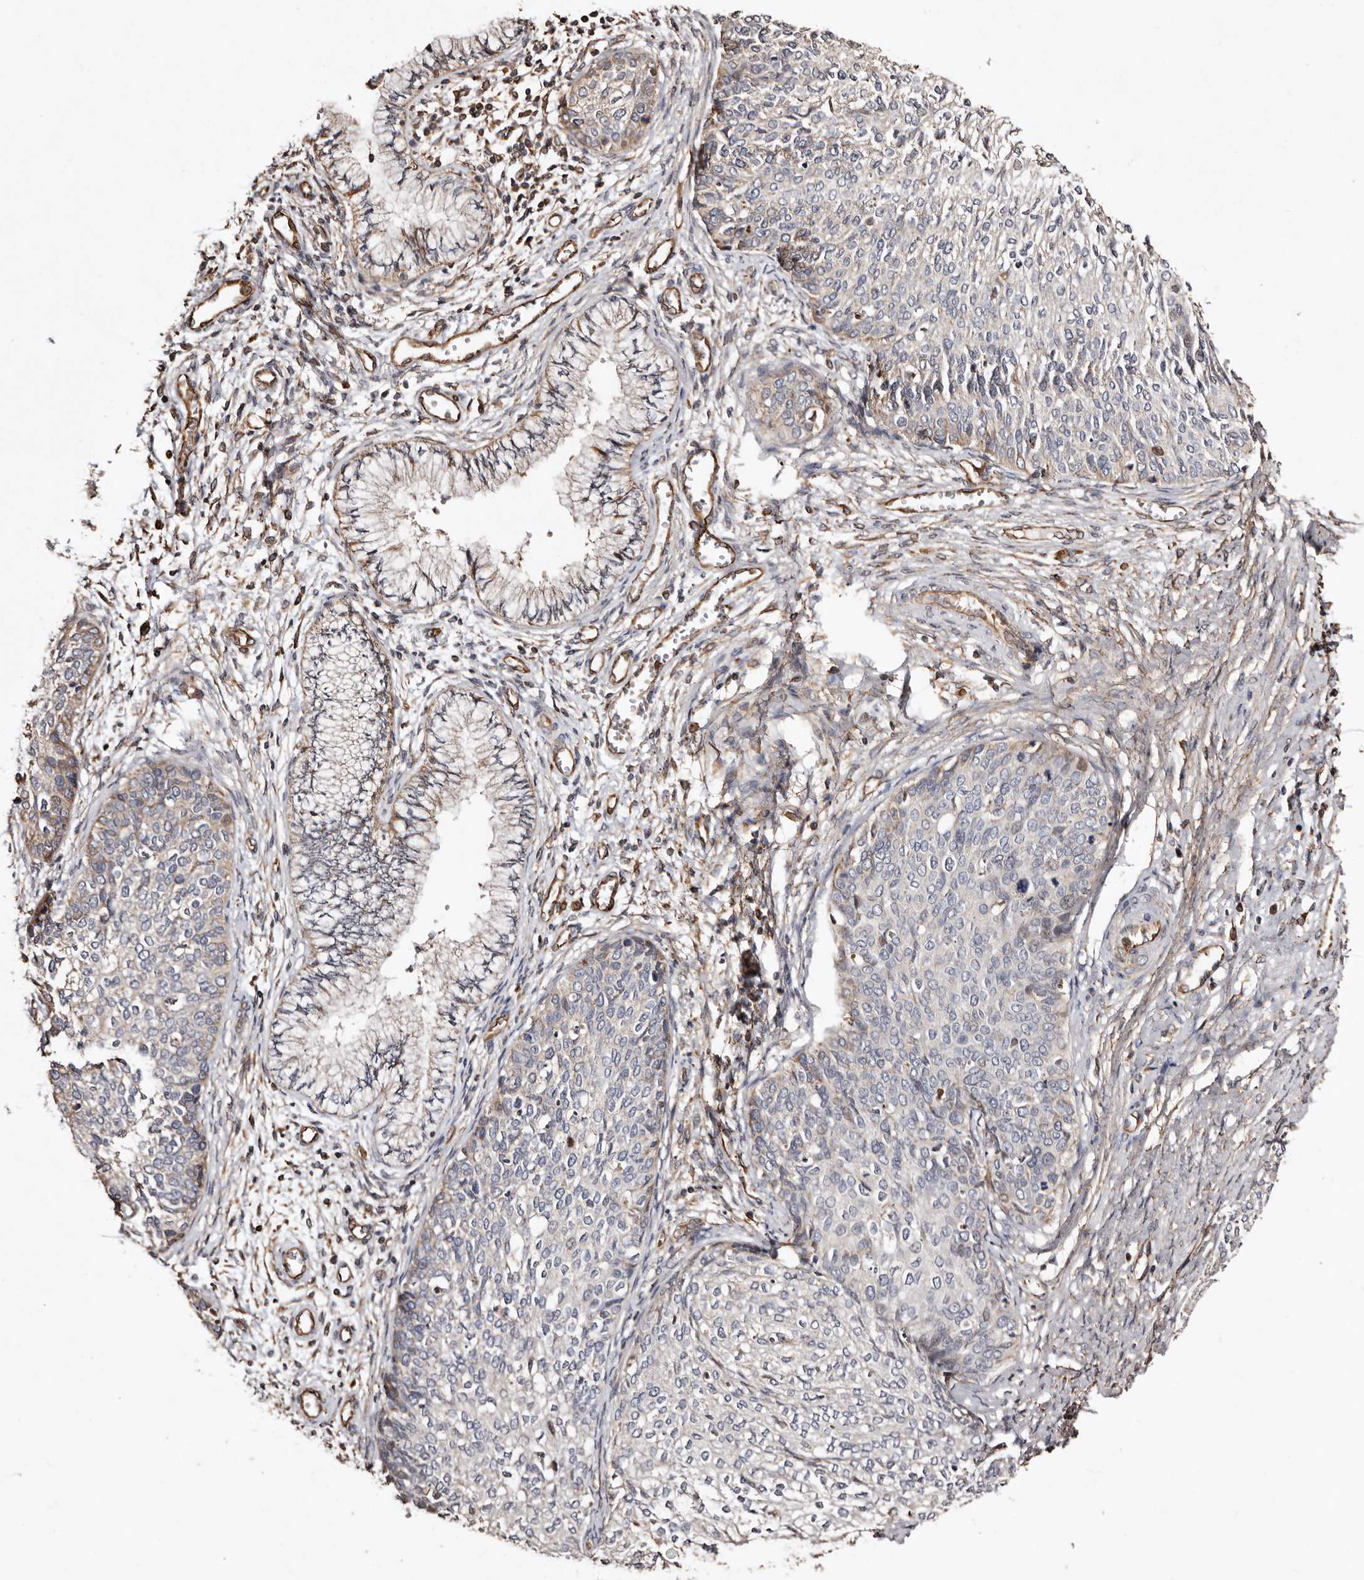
{"staining": {"intensity": "moderate", "quantity": "<25%", "location": "cytoplasmic/membranous"}, "tissue": "cervical cancer", "cell_type": "Tumor cells", "image_type": "cancer", "snomed": [{"axis": "morphology", "description": "Squamous cell carcinoma, NOS"}, {"axis": "topography", "description": "Cervix"}], "caption": "A high-resolution image shows IHC staining of cervical squamous cell carcinoma, which shows moderate cytoplasmic/membranous staining in approximately <25% of tumor cells. (brown staining indicates protein expression, while blue staining denotes nuclei).", "gene": "MACC1", "patient": {"sex": "female", "age": 37}}